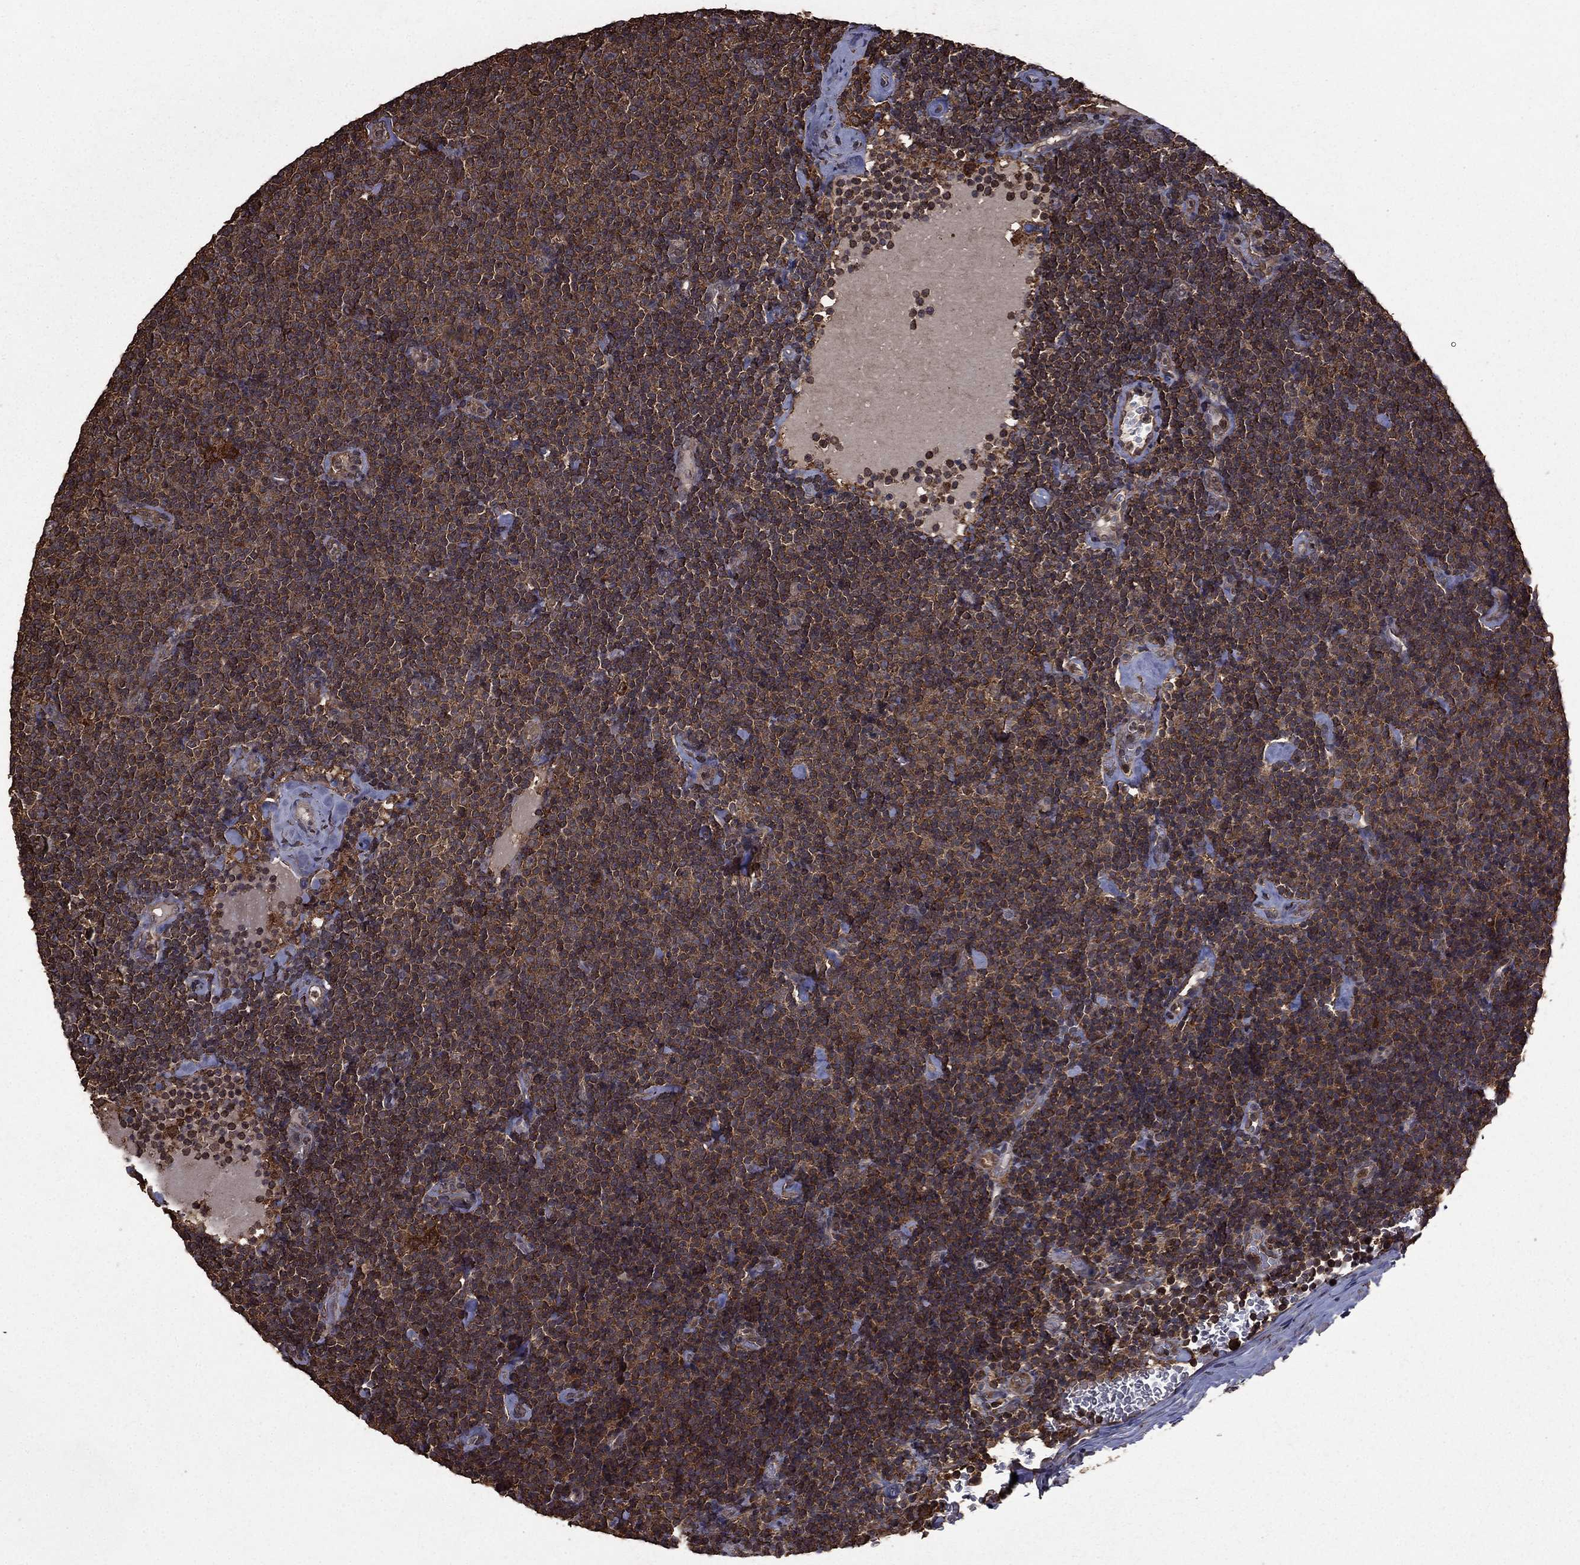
{"staining": {"intensity": "negative", "quantity": "none", "location": "none"}, "tissue": "lymphoma", "cell_type": "Tumor cells", "image_type": "cancer", "snomed": [{"axis": "morphology", "description": "Malignant lymphoma, non-Hodgkin's type, Low grade"}, {"axis": "topography", "description": "Lymph node"}], "caption": "There is no significant staining in tumor cells of malignant lymphoma, non-Hodgkin's type (low-grade).", "gene": "BIRC6", "patient": {"sex": "male", "age": 81}}